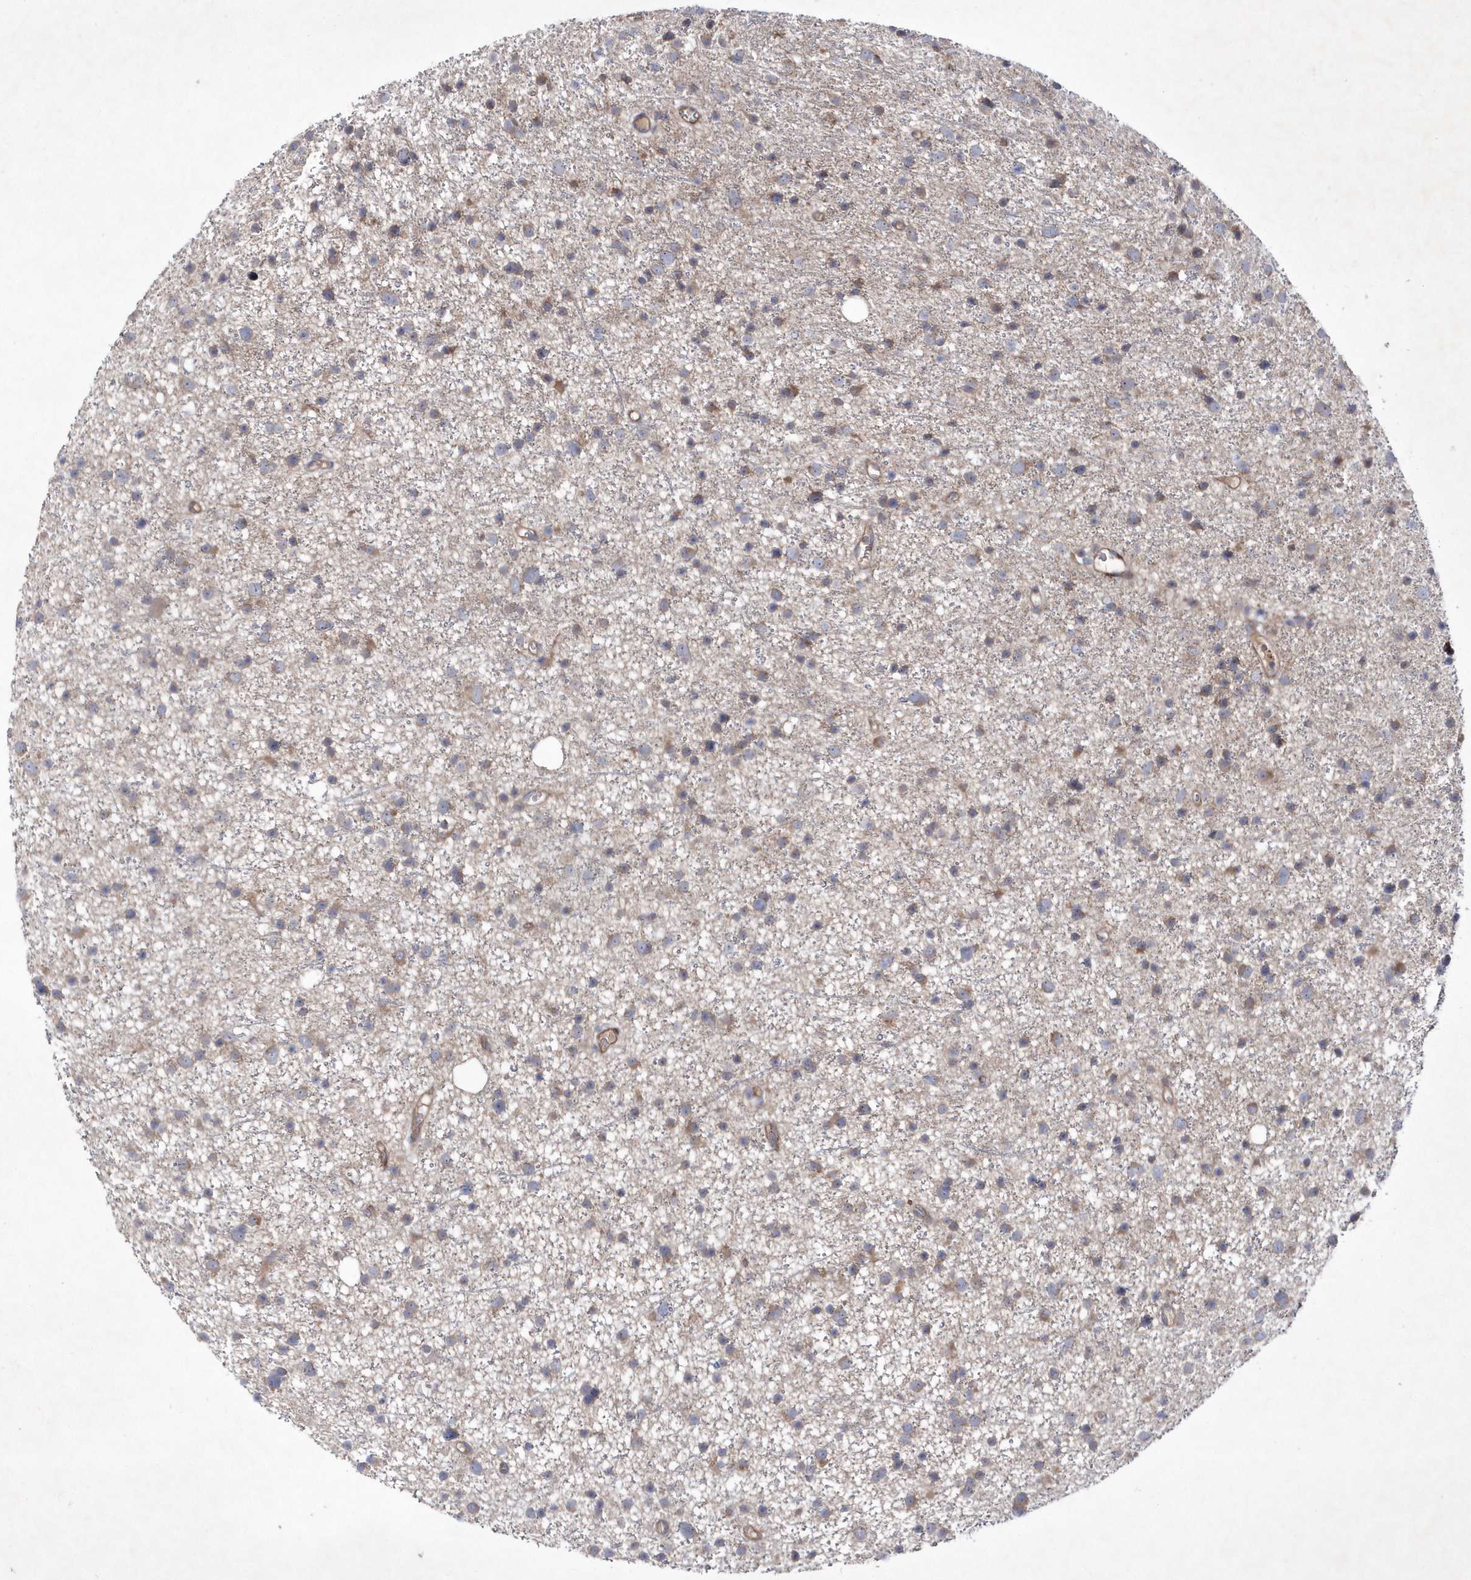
{"staining": {"intensity": "weak", "quantity": "25%-75%", "location": "cytoplasmic/membranous"}, "tissue": "glioma", "cell_type": "Tumor cells", "image_type": "cancer", "snomed": [{"axis": "morphology", "description": "Glioma, malignant, Low grade"}, {"axis": "topography", "description": "Cerebral cortex"}], "caption": "Immunohistochemical staining of low-grade glioma (malignant) exhibits low levels of weak cytoplasmic/membranous protein expression in approximately 25%-75% of tumor cells.", "gene": "DSPP", "patient": {"sex": "female", "age": 39}}